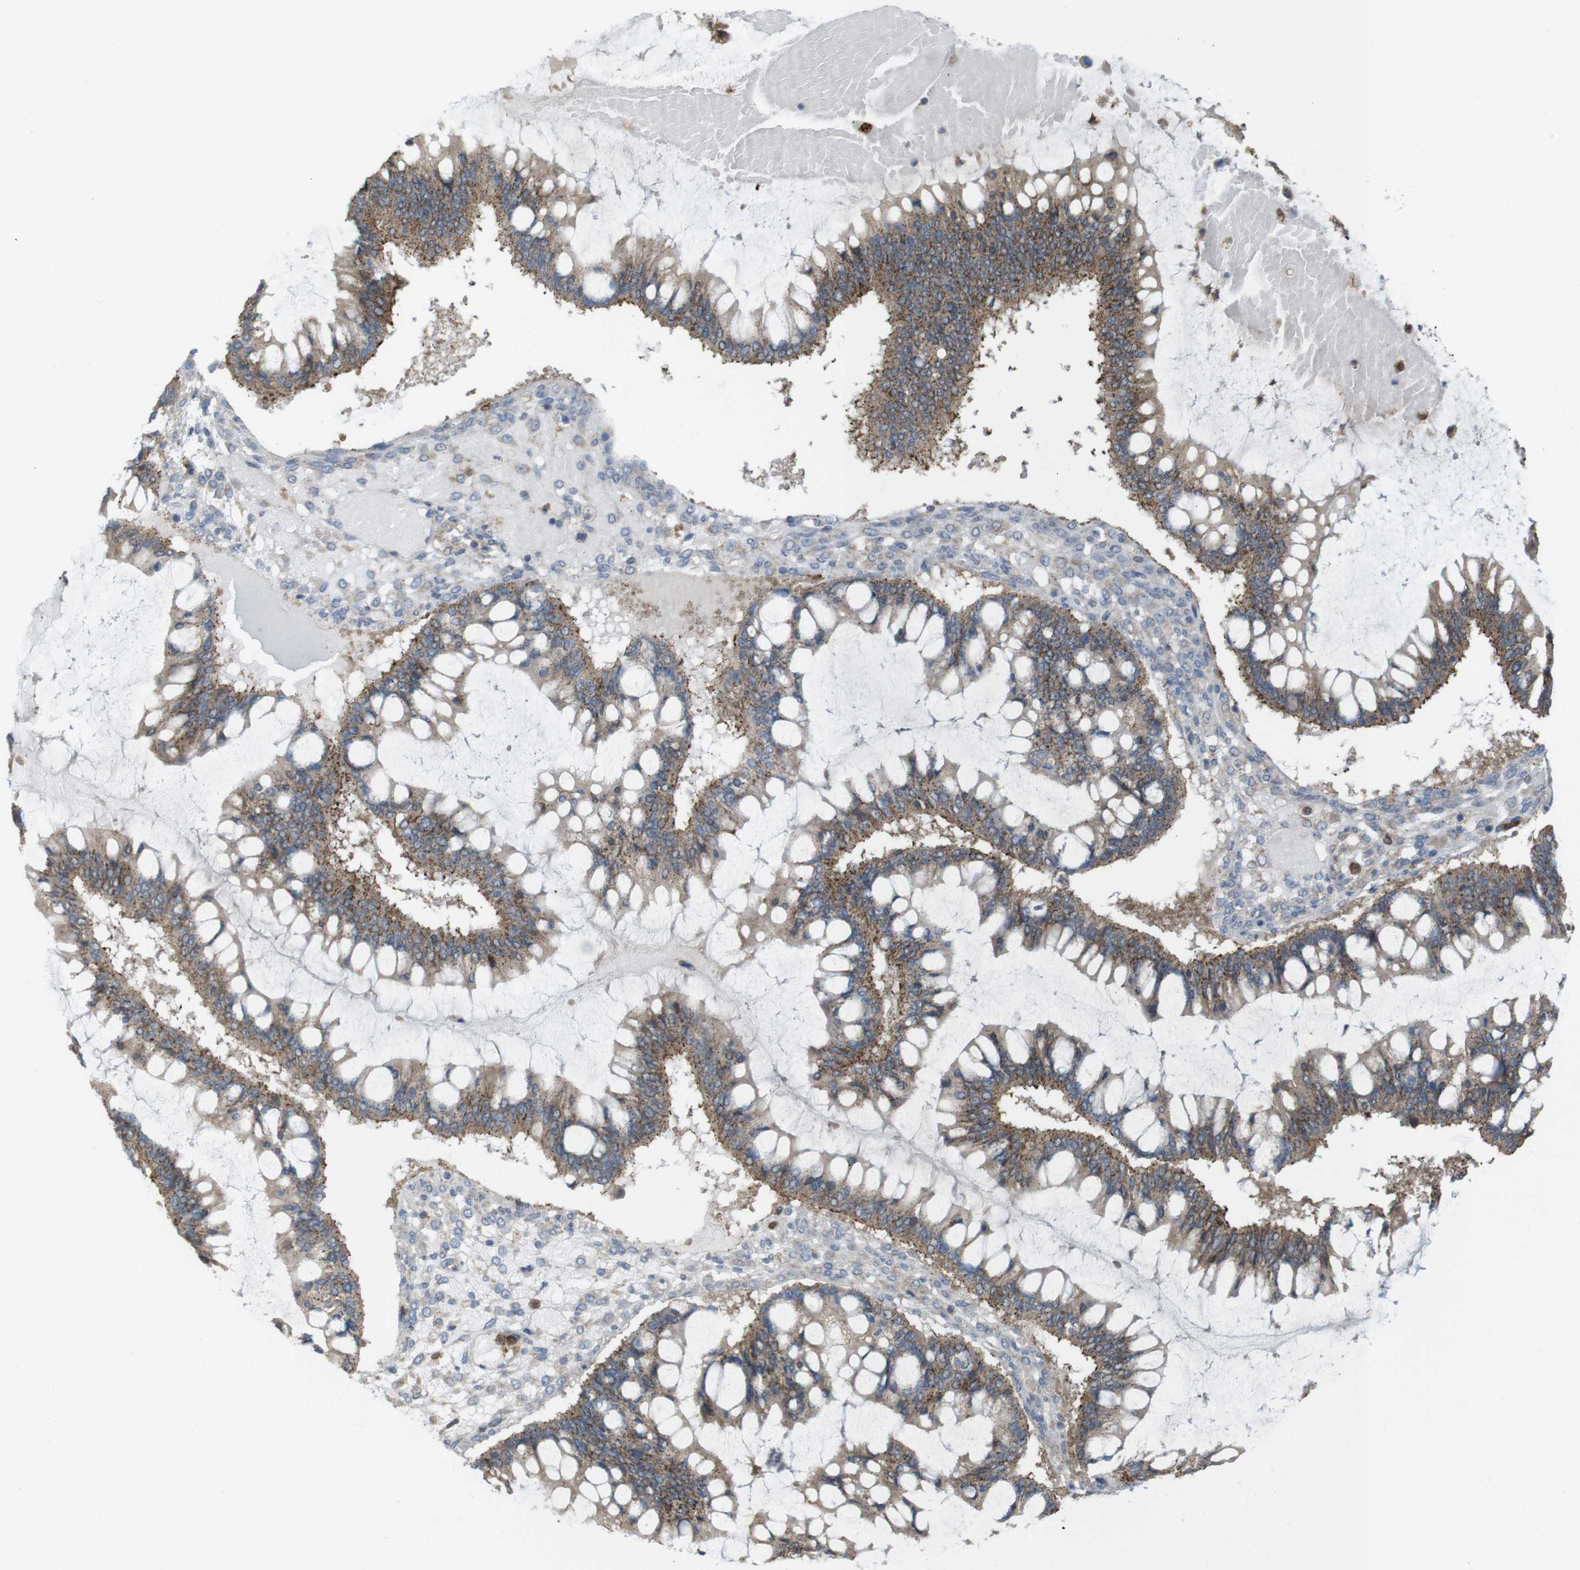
{"staining": {"intensity": "moderate", "quantity": ">75%", "location": "cytoplasmic/membranous"}, "tissue": "ovarian cancer", "cell_type": "Tumor cells", "image_type": "cancer", "snomed": [{"axis": "morphology", "description": "Cystadenocarcinoma, mucinous, NOS"}, {"axis": "topography", "description": "Ovary"}], "caption": "Immunohistochemical staining of ovarian cancer reveals medium levels of moderate cytoplasmic/membranous protein expression in about >75% of tumor cells. The staining was performed using DAB to visualize the protein expression in brown, while the nuclei were stained in blue with hematoxylin (Magnification: 20x).", "gene": "PRKCD", "patient": {"sex": "female", "age": 73}}